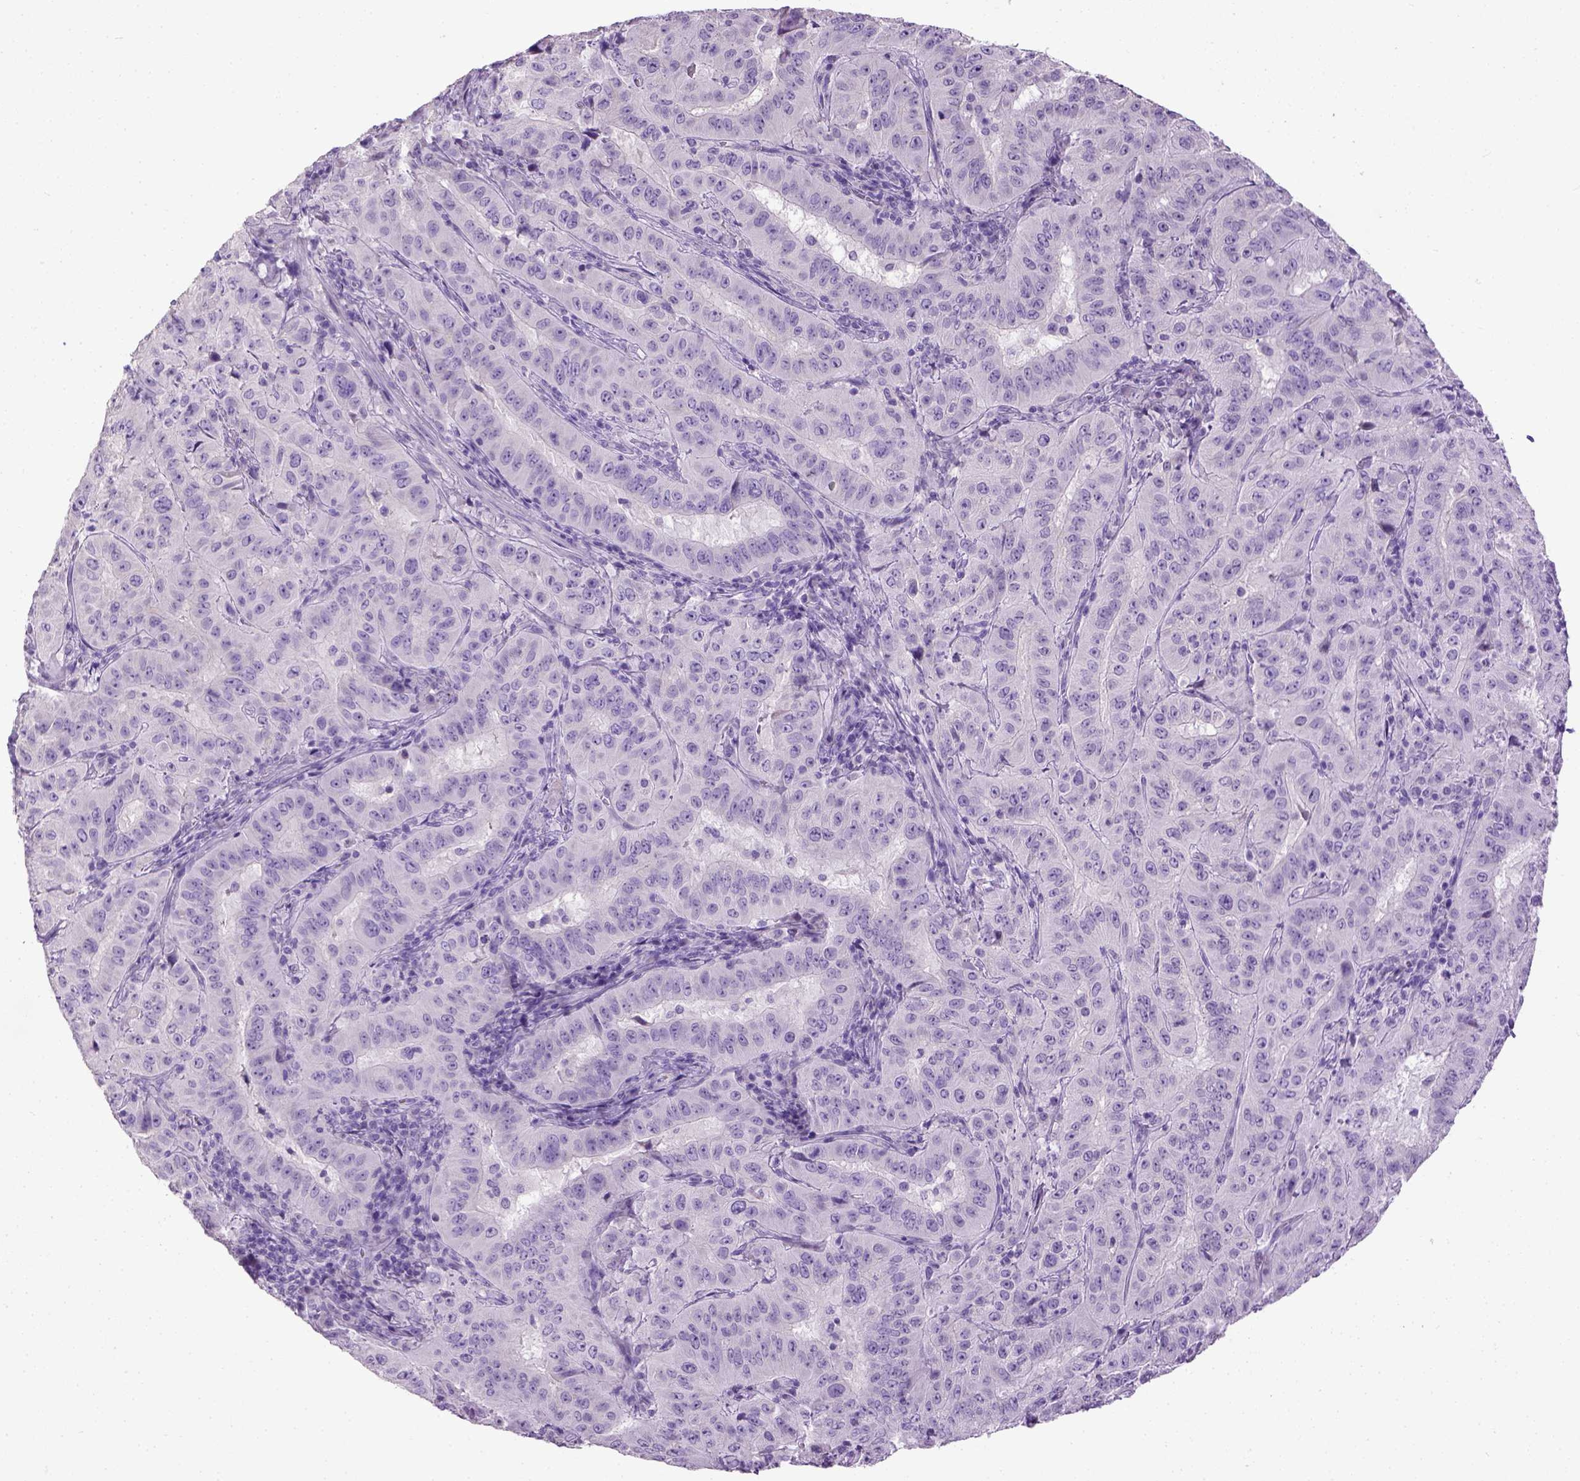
{"staining": {"intensity": "negative", "quantity": "none", "location": "none"}, "tissue": "pancreatic cancer", "cell_type": "Tumor cells", "image_type": "cancer", "snomed": [{"axis": "morphology", "description": "Adenocarcinoma, NOS"}, {"axis": "topography", "description": "Pancreas"}], "caption": "IHC photomicrograph of adenocarcinoma (pancreatic) stained for a protein (brown), which exhibits no expression in tumor cells. The staining was performed using DAB to visualize the protein expression in brown, while the nuclei were stained in blue with hematoxylin (Magnification: 20x).", "gene": "CYP24A1", "patient": {"sex": "male", "age": 63}}